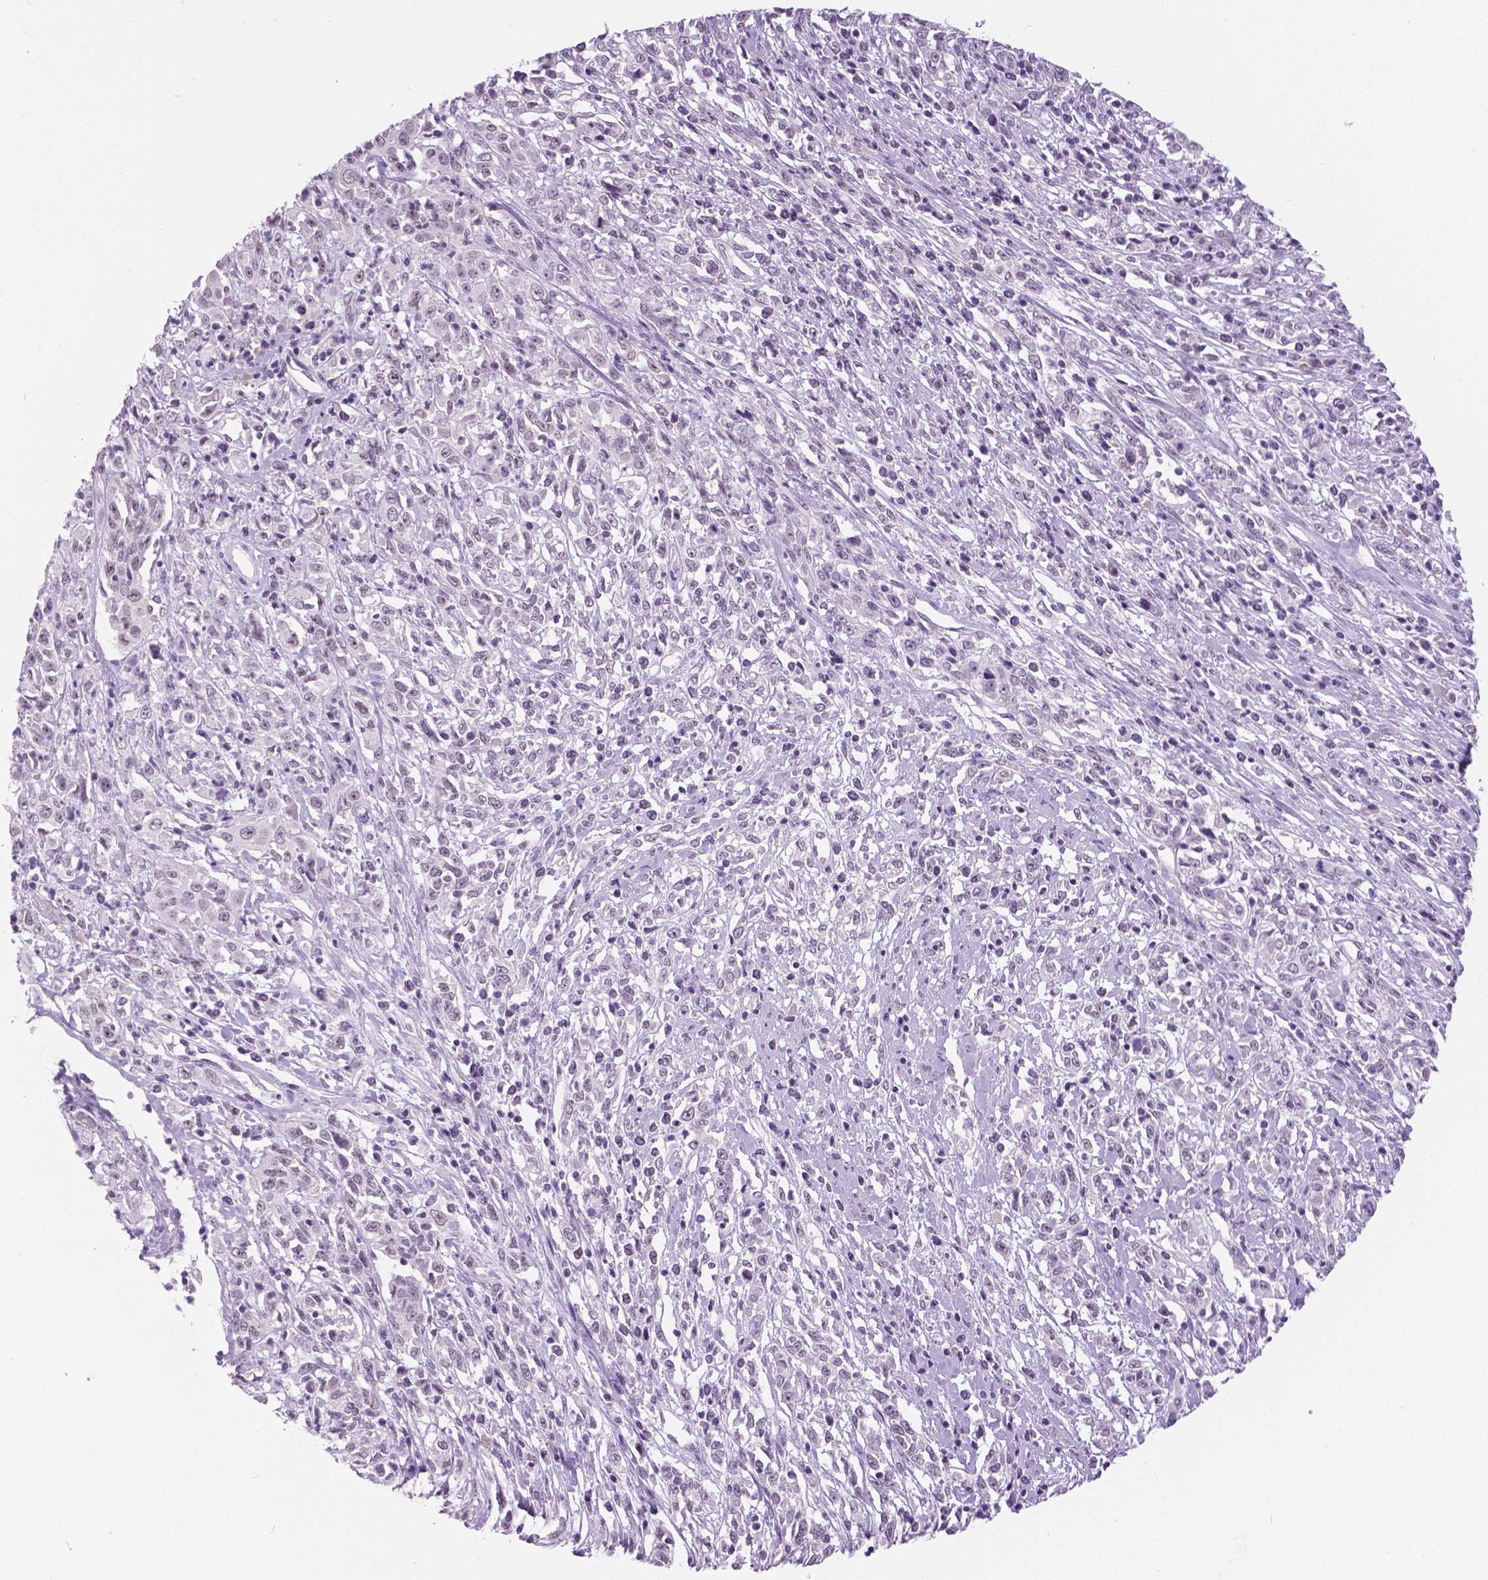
{"staining": {"intensity": "negative", "quantity": "none", "location": "none"}, "tissue": "cervical cancer", "cell_type": "Tumor cells", "image_type": "cancer", "snomed": [{"axis": "morphology", "description": "Adenocarcinoma, NOS"}, {"axis": "topography", "description": "Cervix"}], "caption": "High power microscopy histopathology image of an IHC micrograph of cervical cancer (adenocarcinoma), revealing no significant expression in tumor cells.", "gene": "MYOM1", "patient": {"sex": "female", "age": 40}}